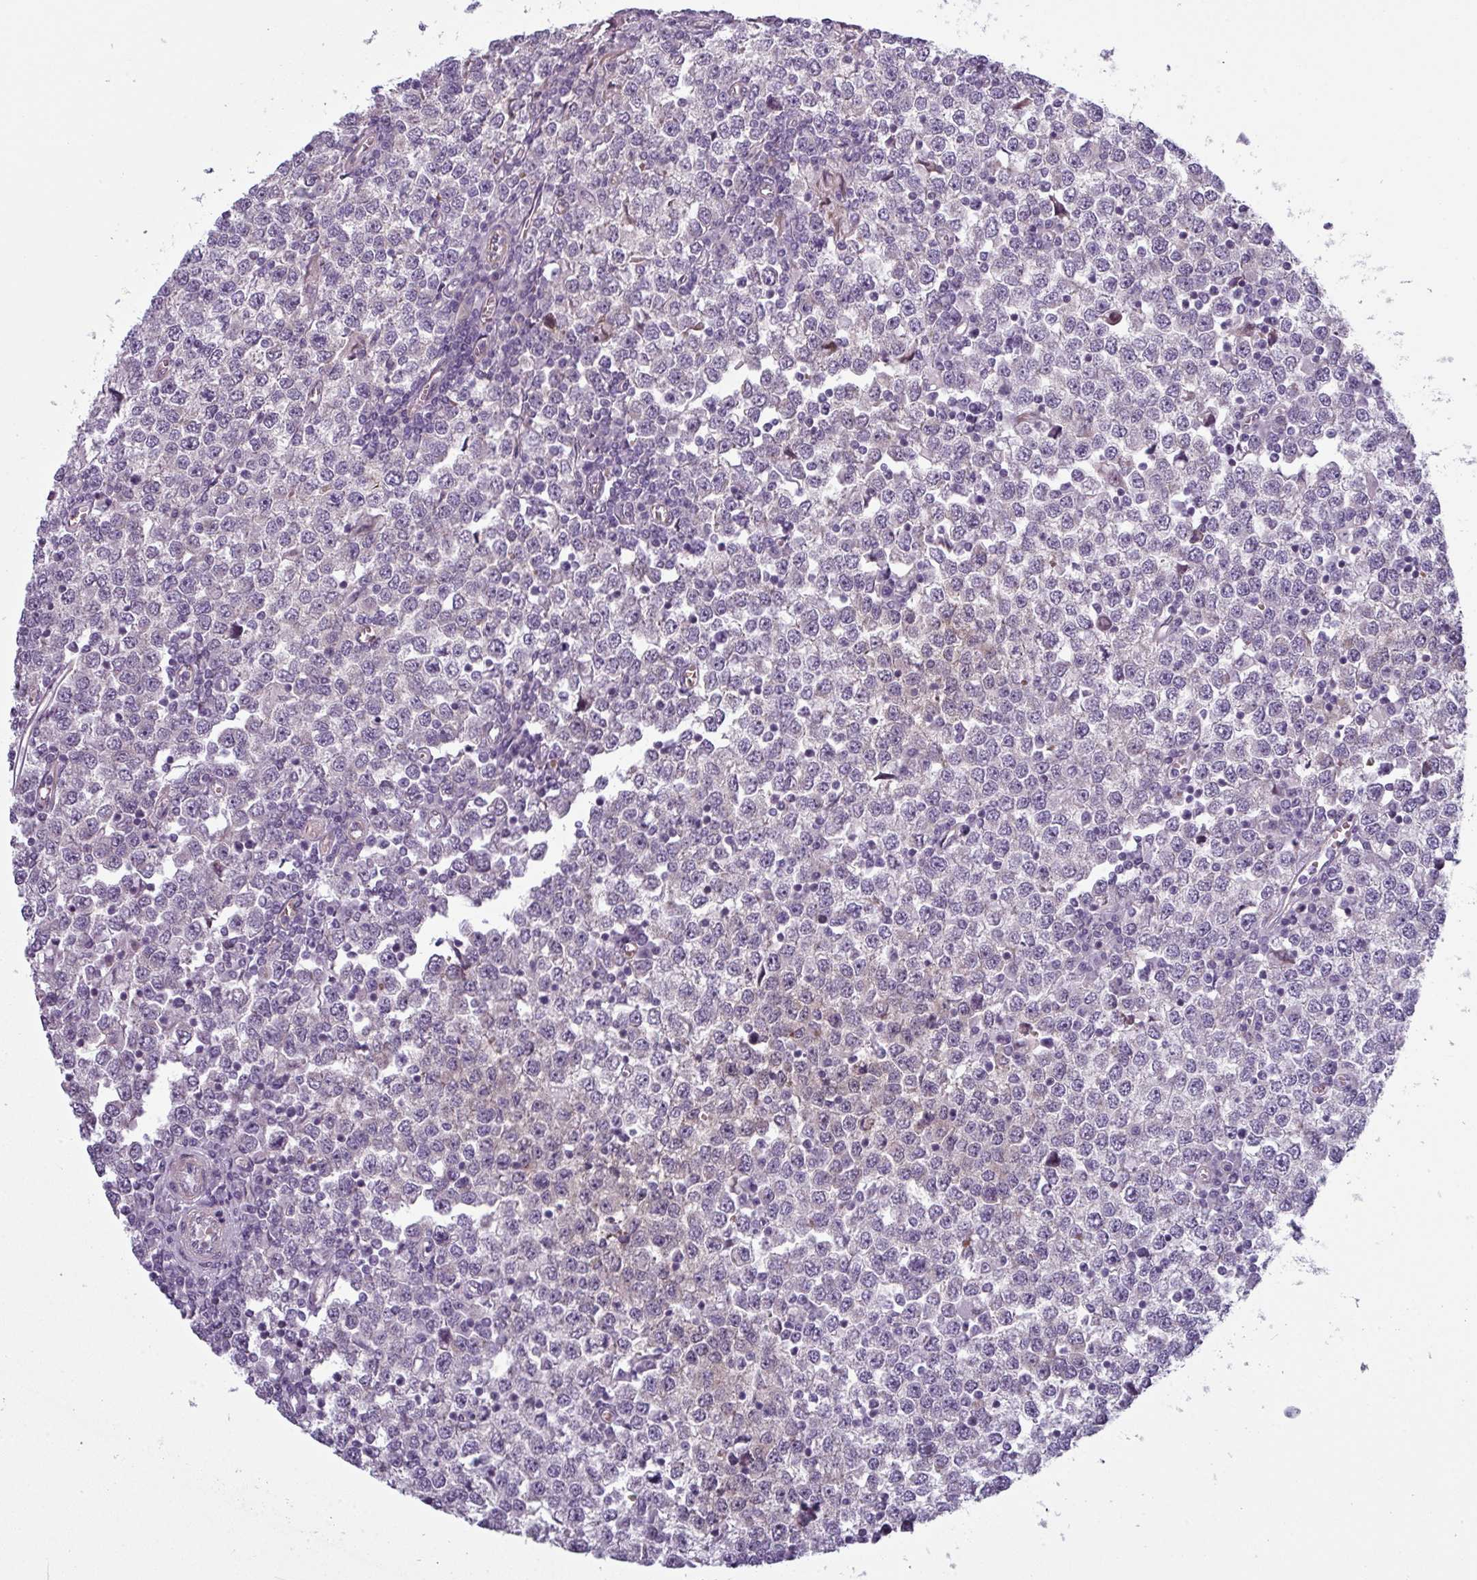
{"staining": {"intensity": "negative", "quantity": "none", "location": "none"}, "tissue": "testis cancer", "cell_type": "Tumor cells", "image_type": "cancer", "snomed": [{"axis": "morphology", "description": "Seminoma, NOS"}, {"axis": "topography", "description": "Testis"}], "caption": "Immunohistochemistry (IHC) photomicrograph of neoplastic tissue: testis cancer (seminoma) stained with DAB displays no significant protein expression in tumor cells.", "gene": "PRAMEF12", "patient": {"sex": "male", "age": 65}}